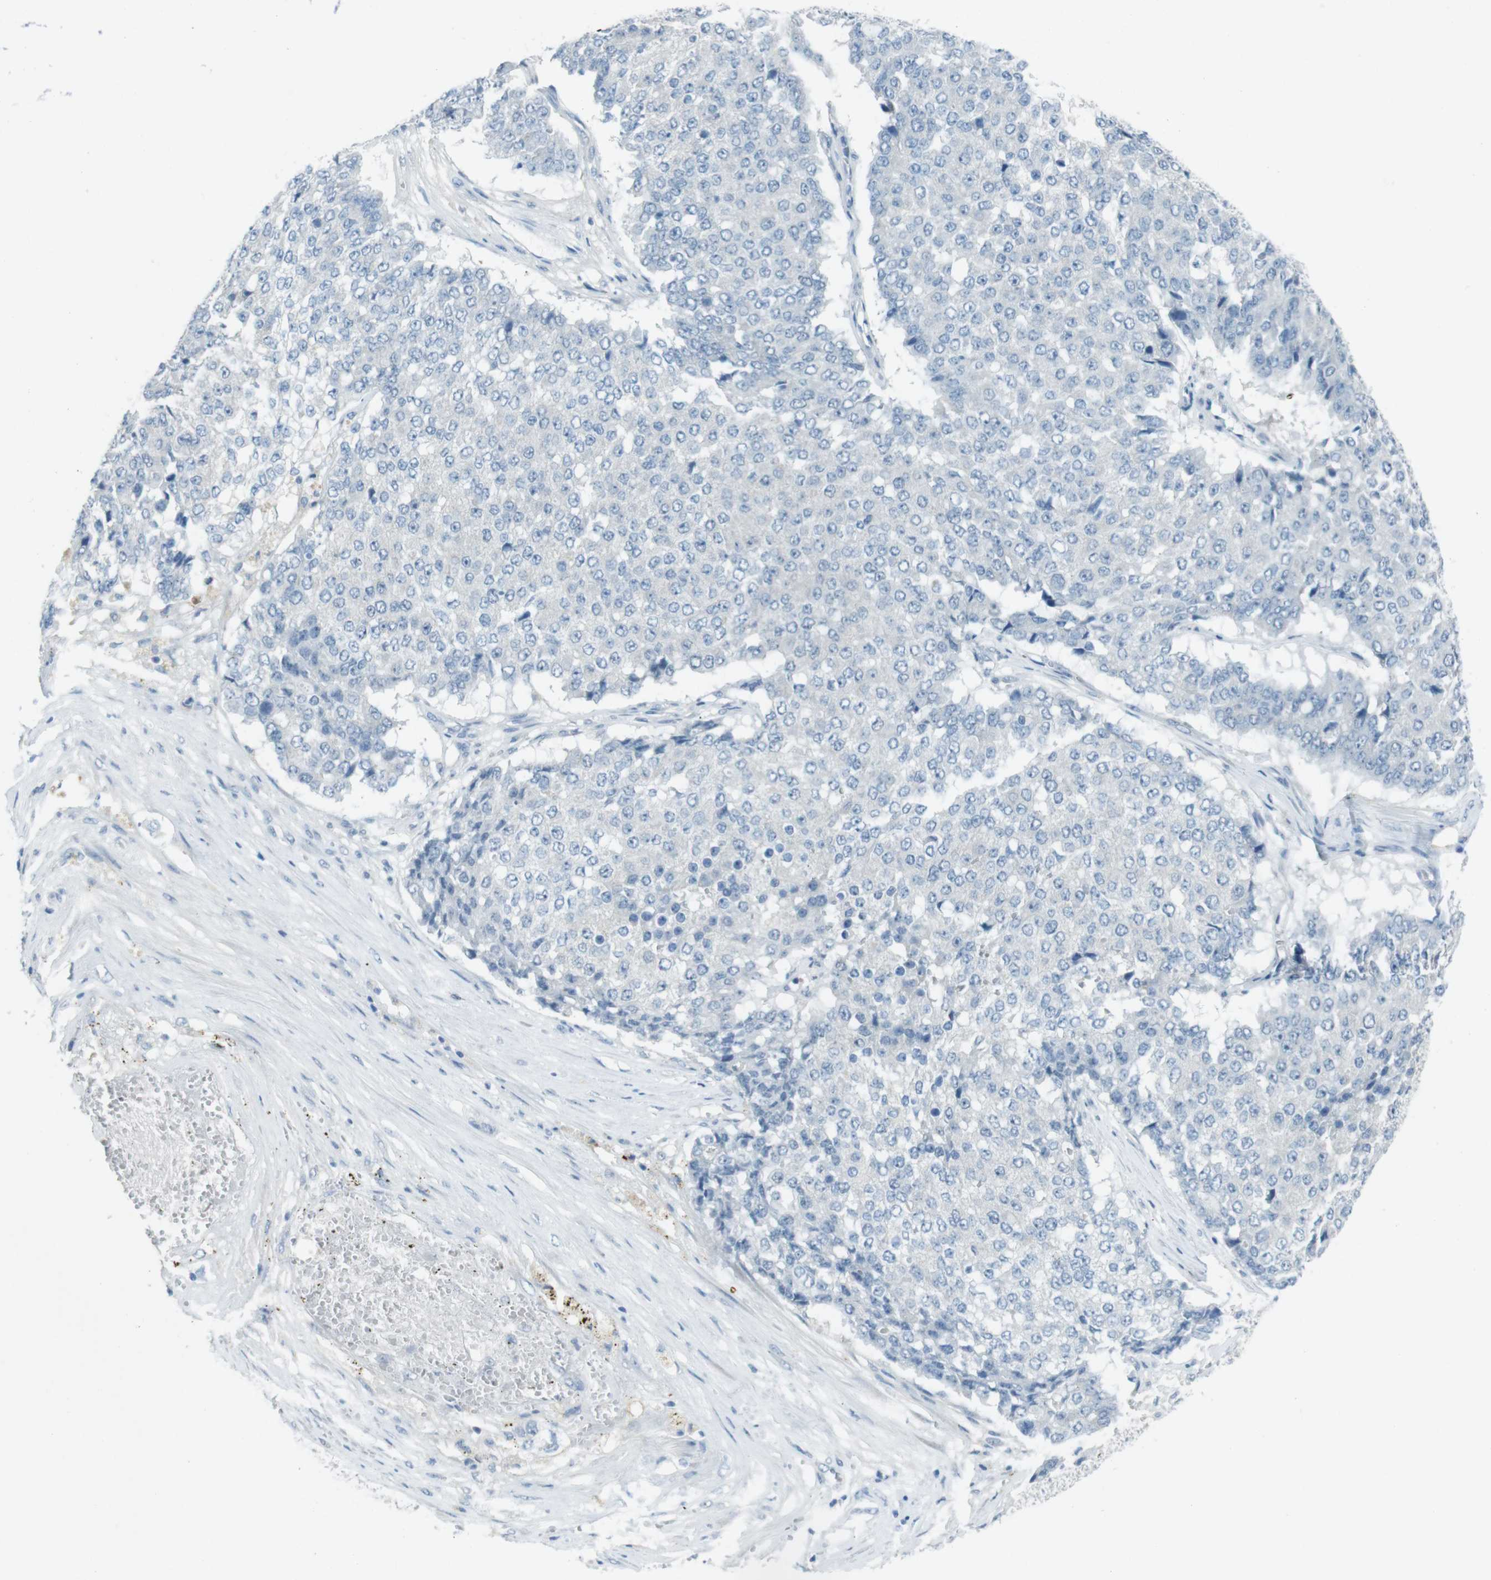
{"staining": {"intensity": "negative", "quantity": "none", "location": "none"}, "tissue": "pancreatic cancer", "cell_type": "Tumor cells", "image_type": "cancer", "snomed": [{"axis": "morphology", "description": "Adenocarcinoma, NOS"}, {"axis": "topography", "description": "Pancreas"}], "caption": "The micrograph shows no staining of tumor cells in pancreatic adenocarcinoma.", "gene": "ENTPD7", "patient": {"sex": "male", "age": 50}}